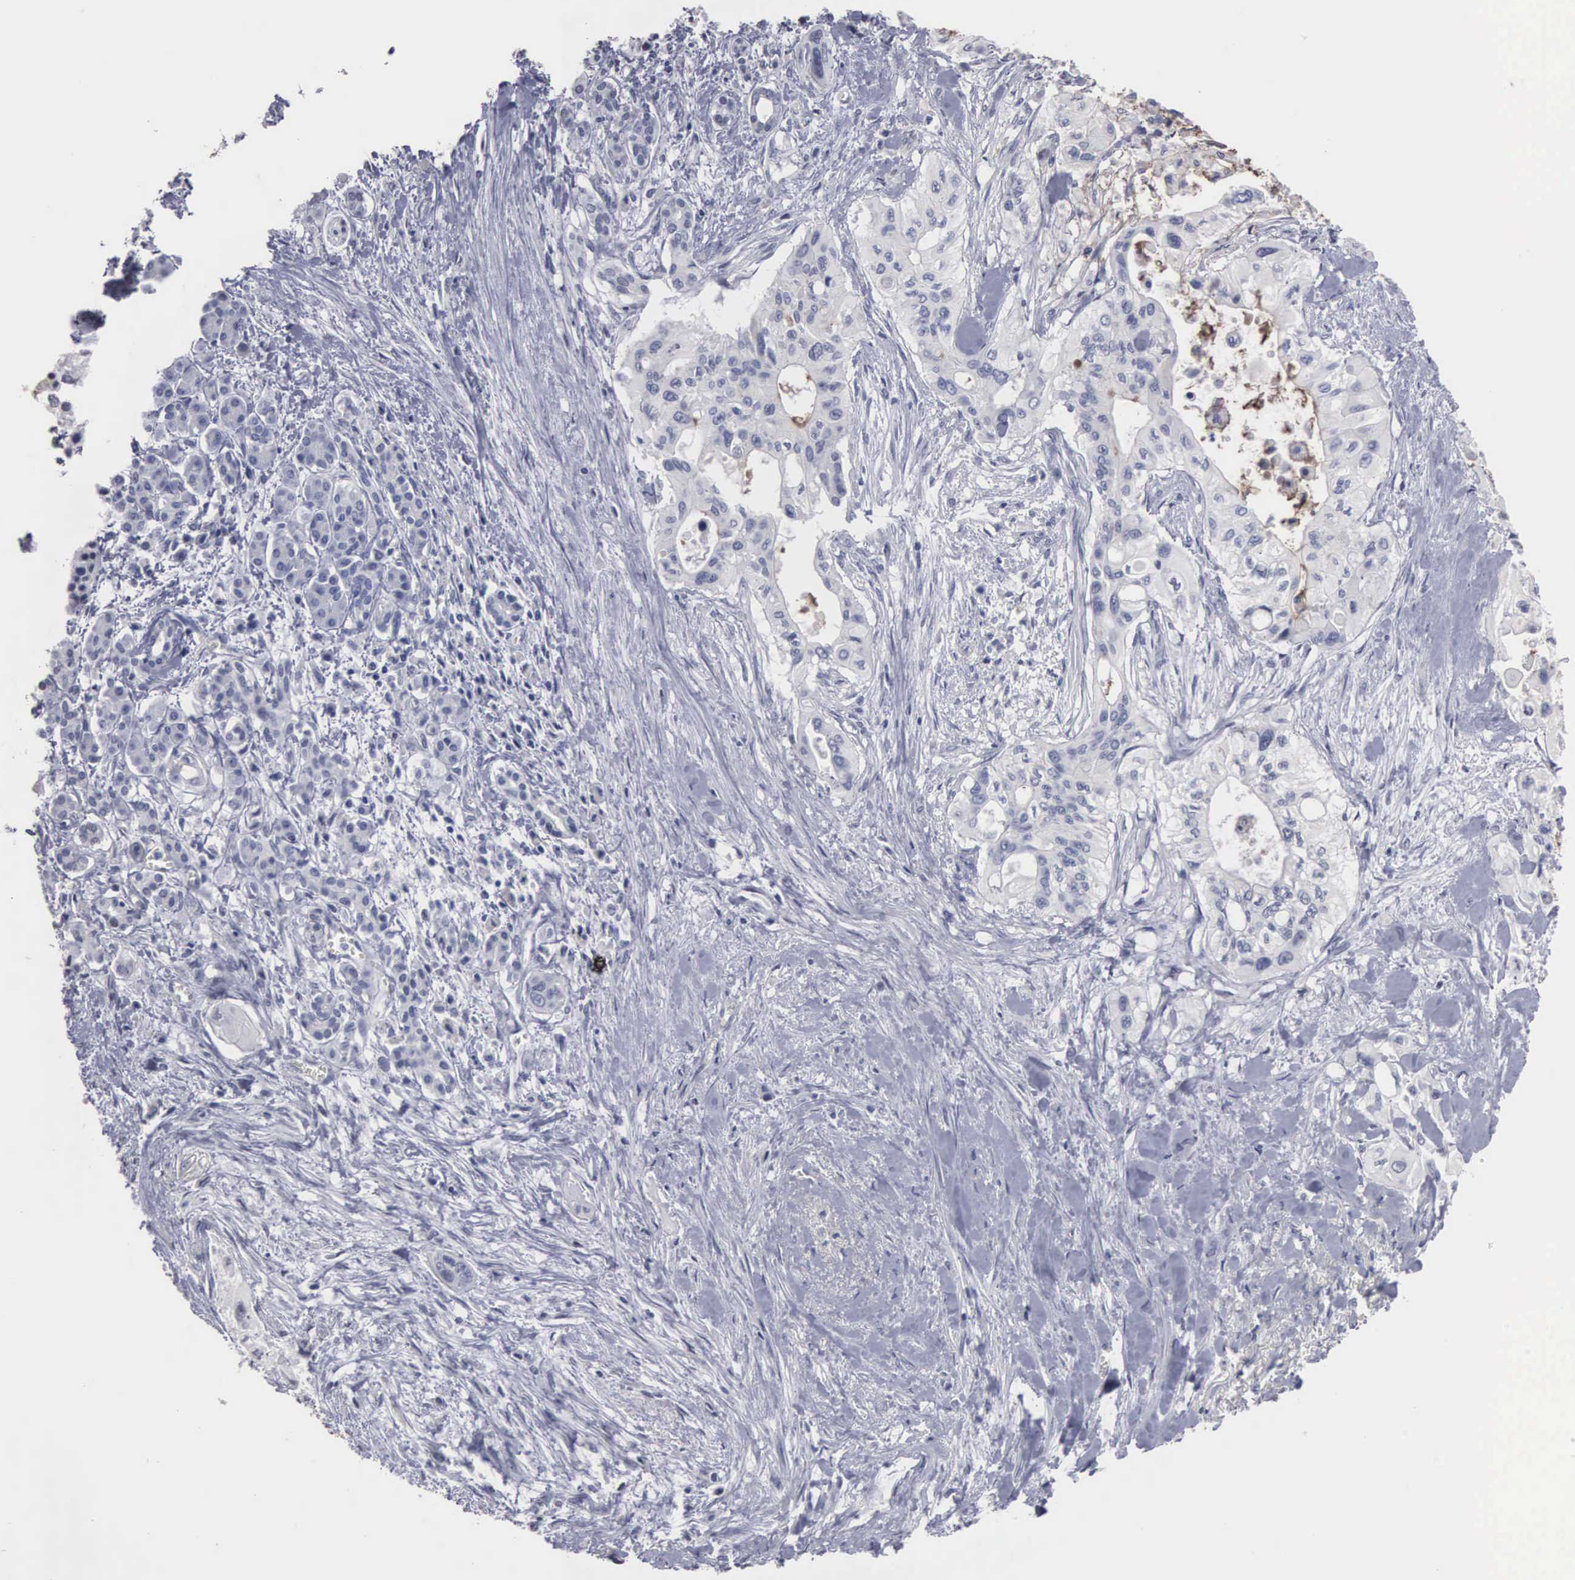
{"staining": {"intensity": "weak", "quantity": "25%-75%", "location": "cytoplasmic/membranous"}, "tissue": "pancreatic cancer", "cell_type": "Tumor cells", "image_type": "cancer", "snomed": [{"axis": "morphology", "description": "Adenocarcinoma, NOS"}, {"axis": "topography", "description": "Pancreas"}], "caption": "Weak cytoplasmic/membranous positivity for a protein is seen in approximately 25%-75% of tumor cells of adenocarcinoma (pancreatic) using immunohistochemistry (IHC).", "gene": "UPB1", "patient": {"sex": "male", "age": 77}}